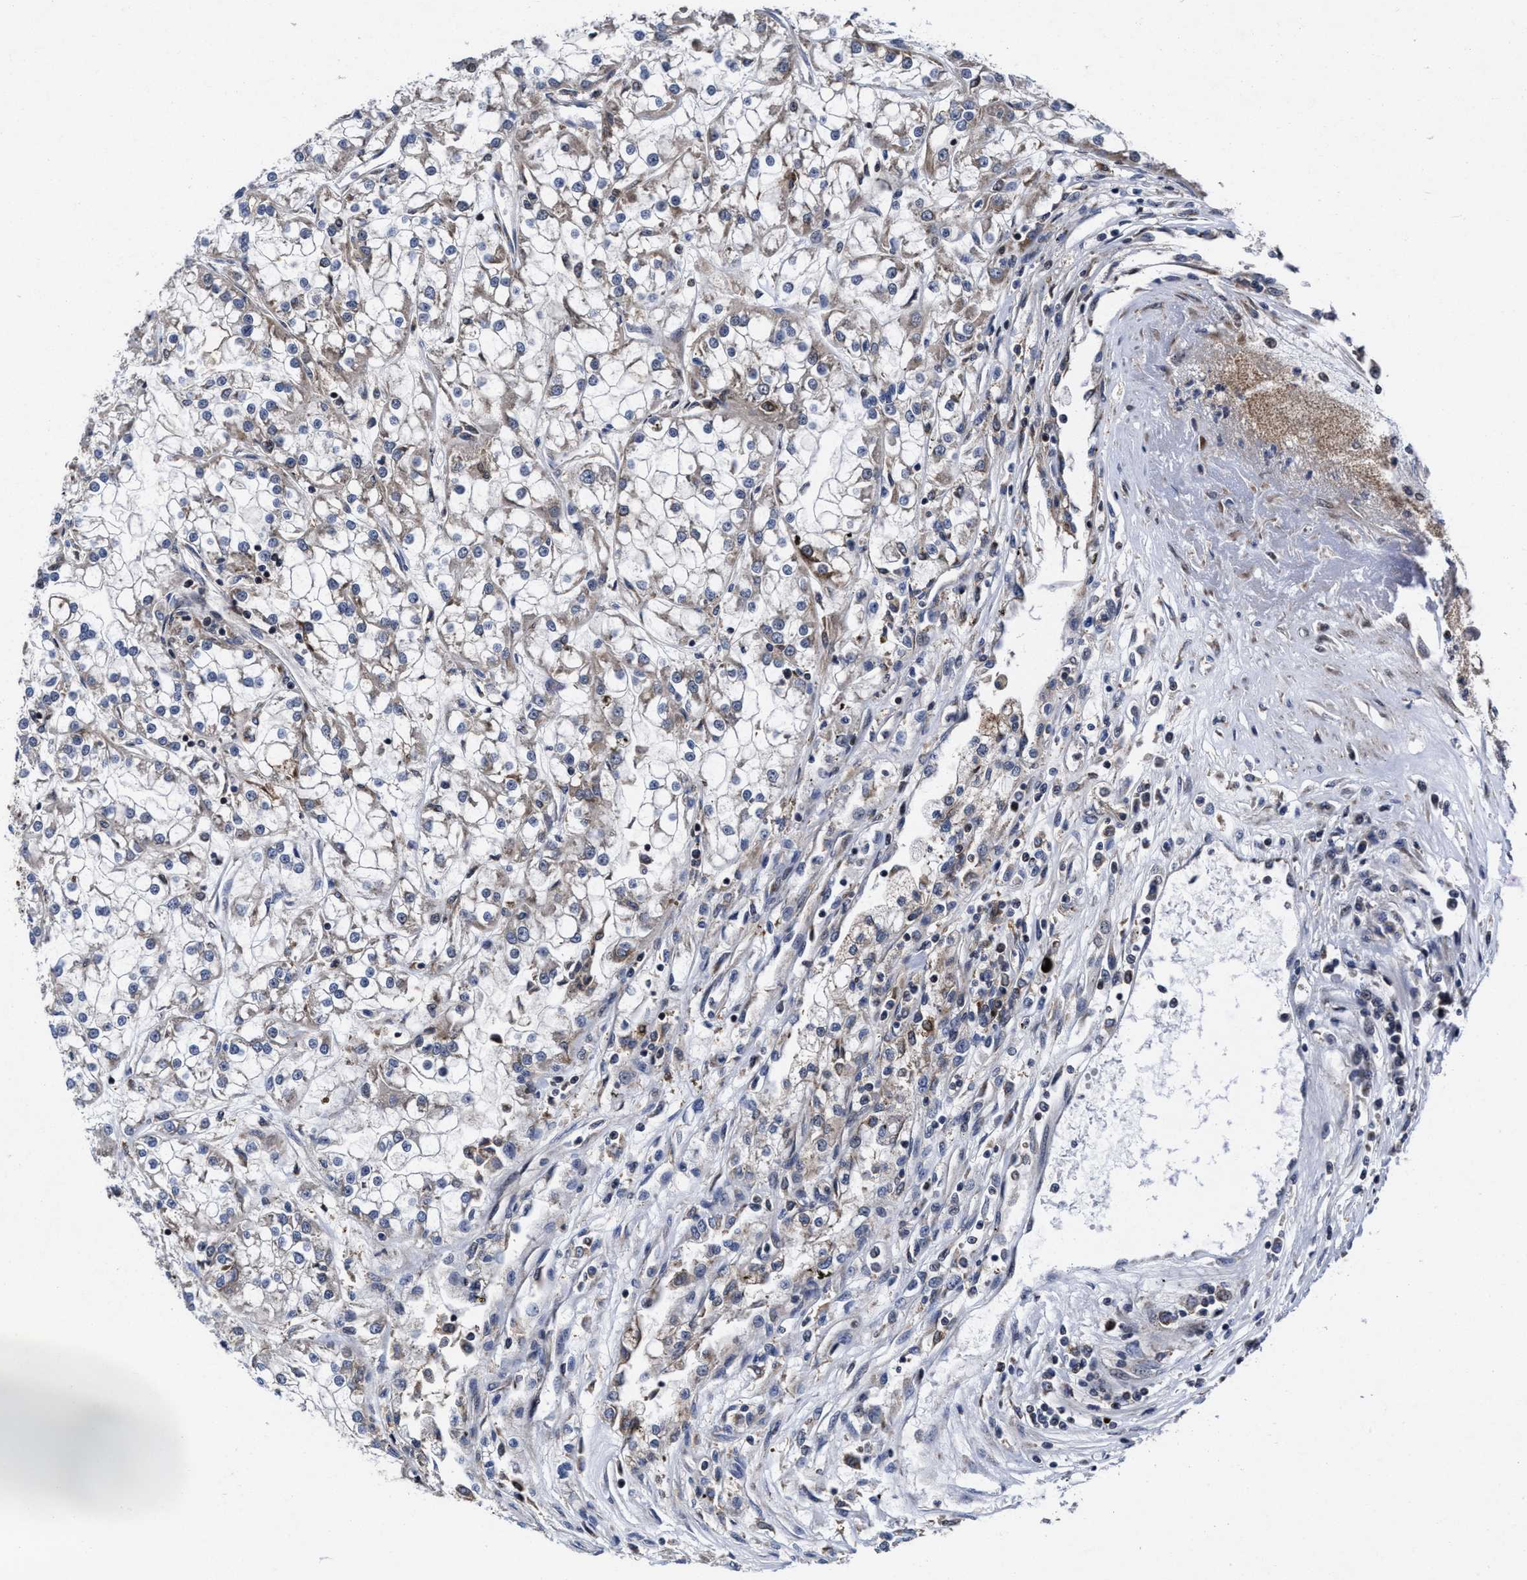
{"staining": {"intensity": "weak", "quantity": "25%-75%", "location": "cytoplasmic/membranous"}, "tissue": "renal cancer", "cell_type": "Tumor cells", "image_type": "cancer", "snomed": [{"axis": "morphology", "description": "Adenocarcinoma, NOS"}, {"axis": "topography", "description": "Kidney"}], "caption": "A micrograph showing weak cytoplasmic/membranous staining in approximately 25%-75% of tumor cells in renal cancer (adenocarcinoma), as visualized by brown immunohistochemical staining.", "gene": "MRPL50", "patient": {"sex": "female", "age": 52}}